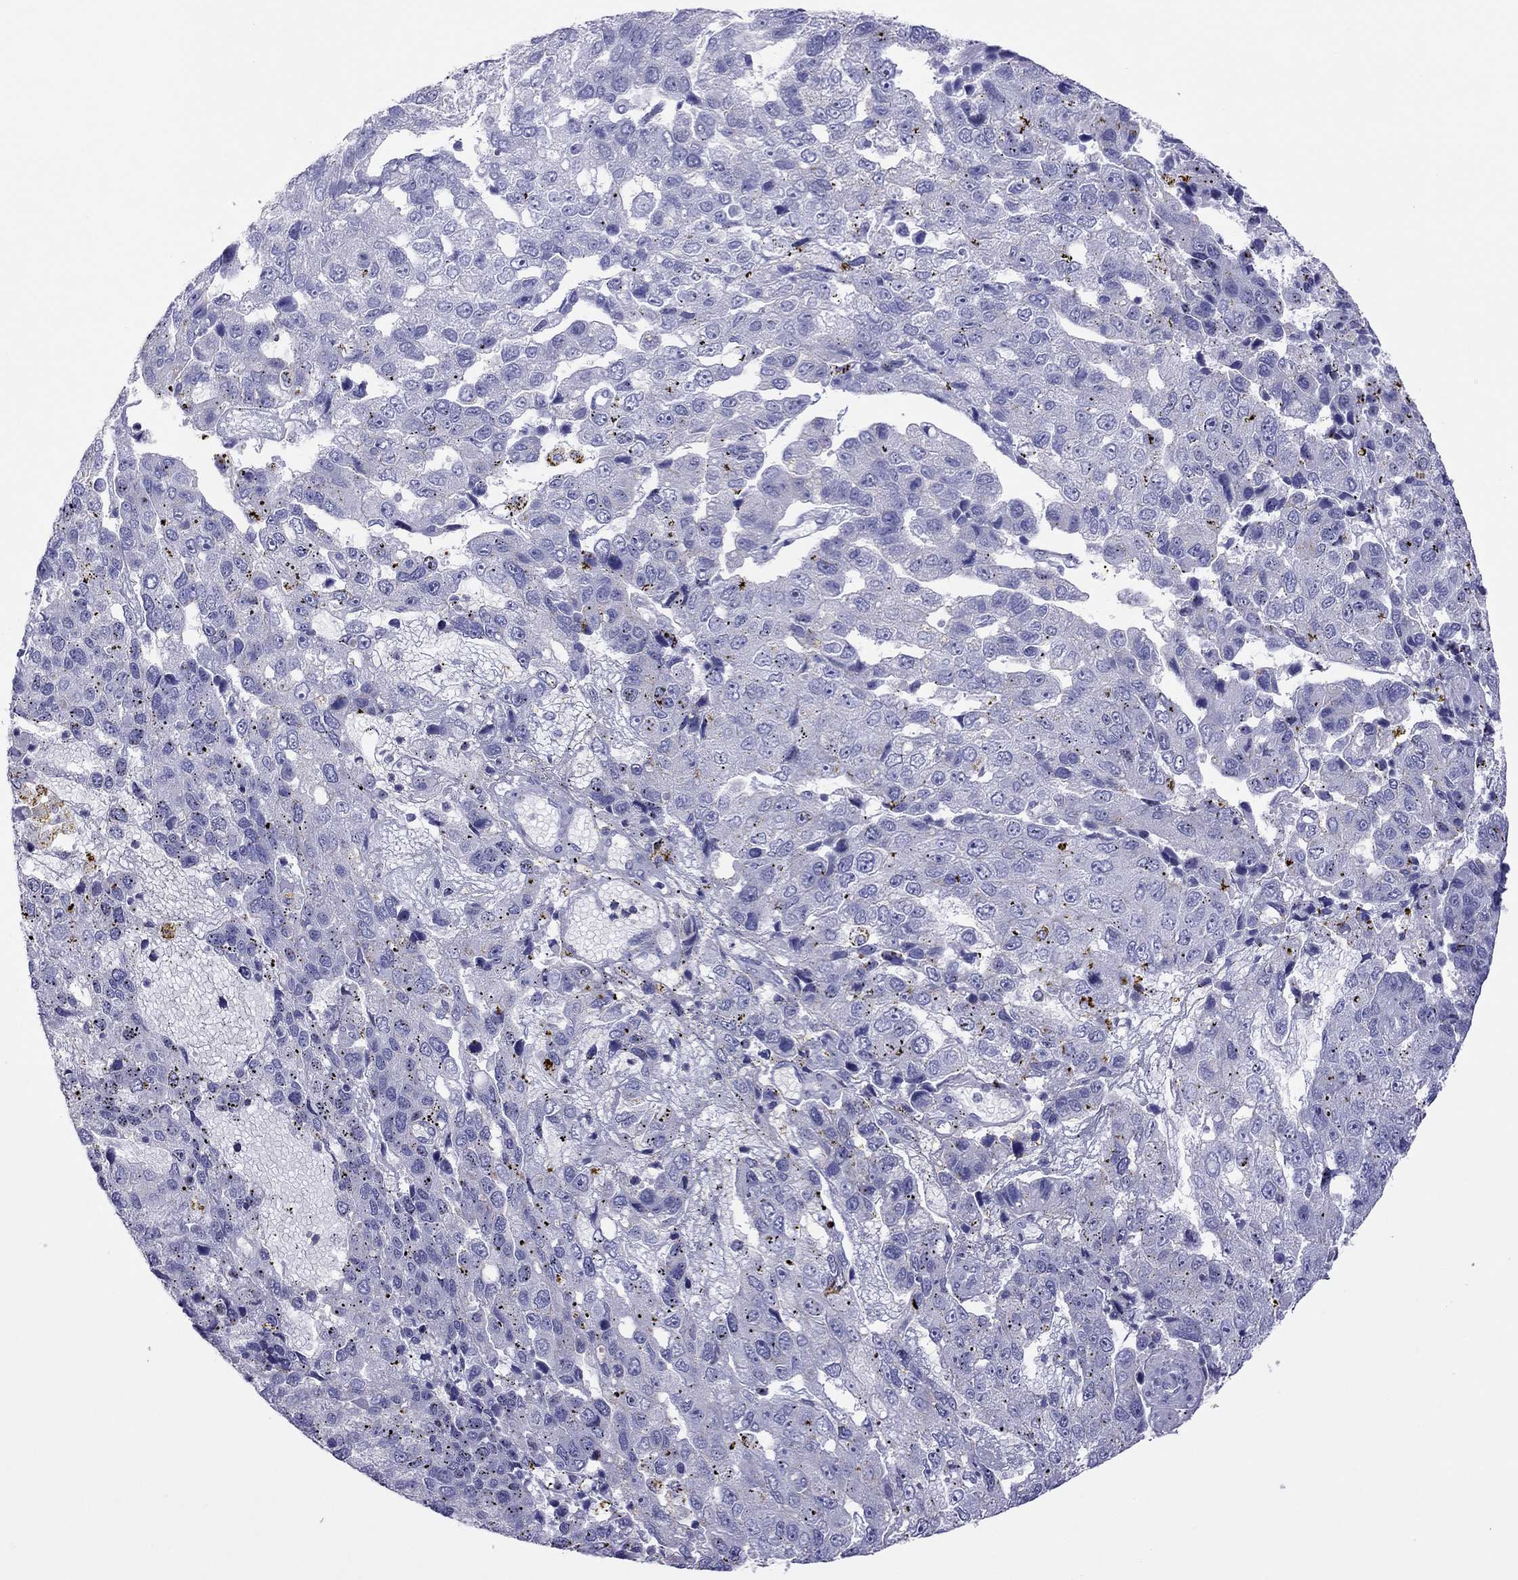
{"staining": {"intensity": "negative", "quantity": "none", "location": "none"}, "tissue": "pancreatic cancer", "cell_type": "Tumor cells", "image_type": "cancer", "snomed": [{"axis": "morphology", "description": "Adenocarcinoma, NOS"}, {"axis": "topography", "description": "Pancreas"}], "caption": "Photomicrograph shows no protein positivity in tumor cells of pancreatic cancer (adenocarcinoma) tissue.", "gene": "MPZ", "patient": {"sex": "female", "age": 61}}